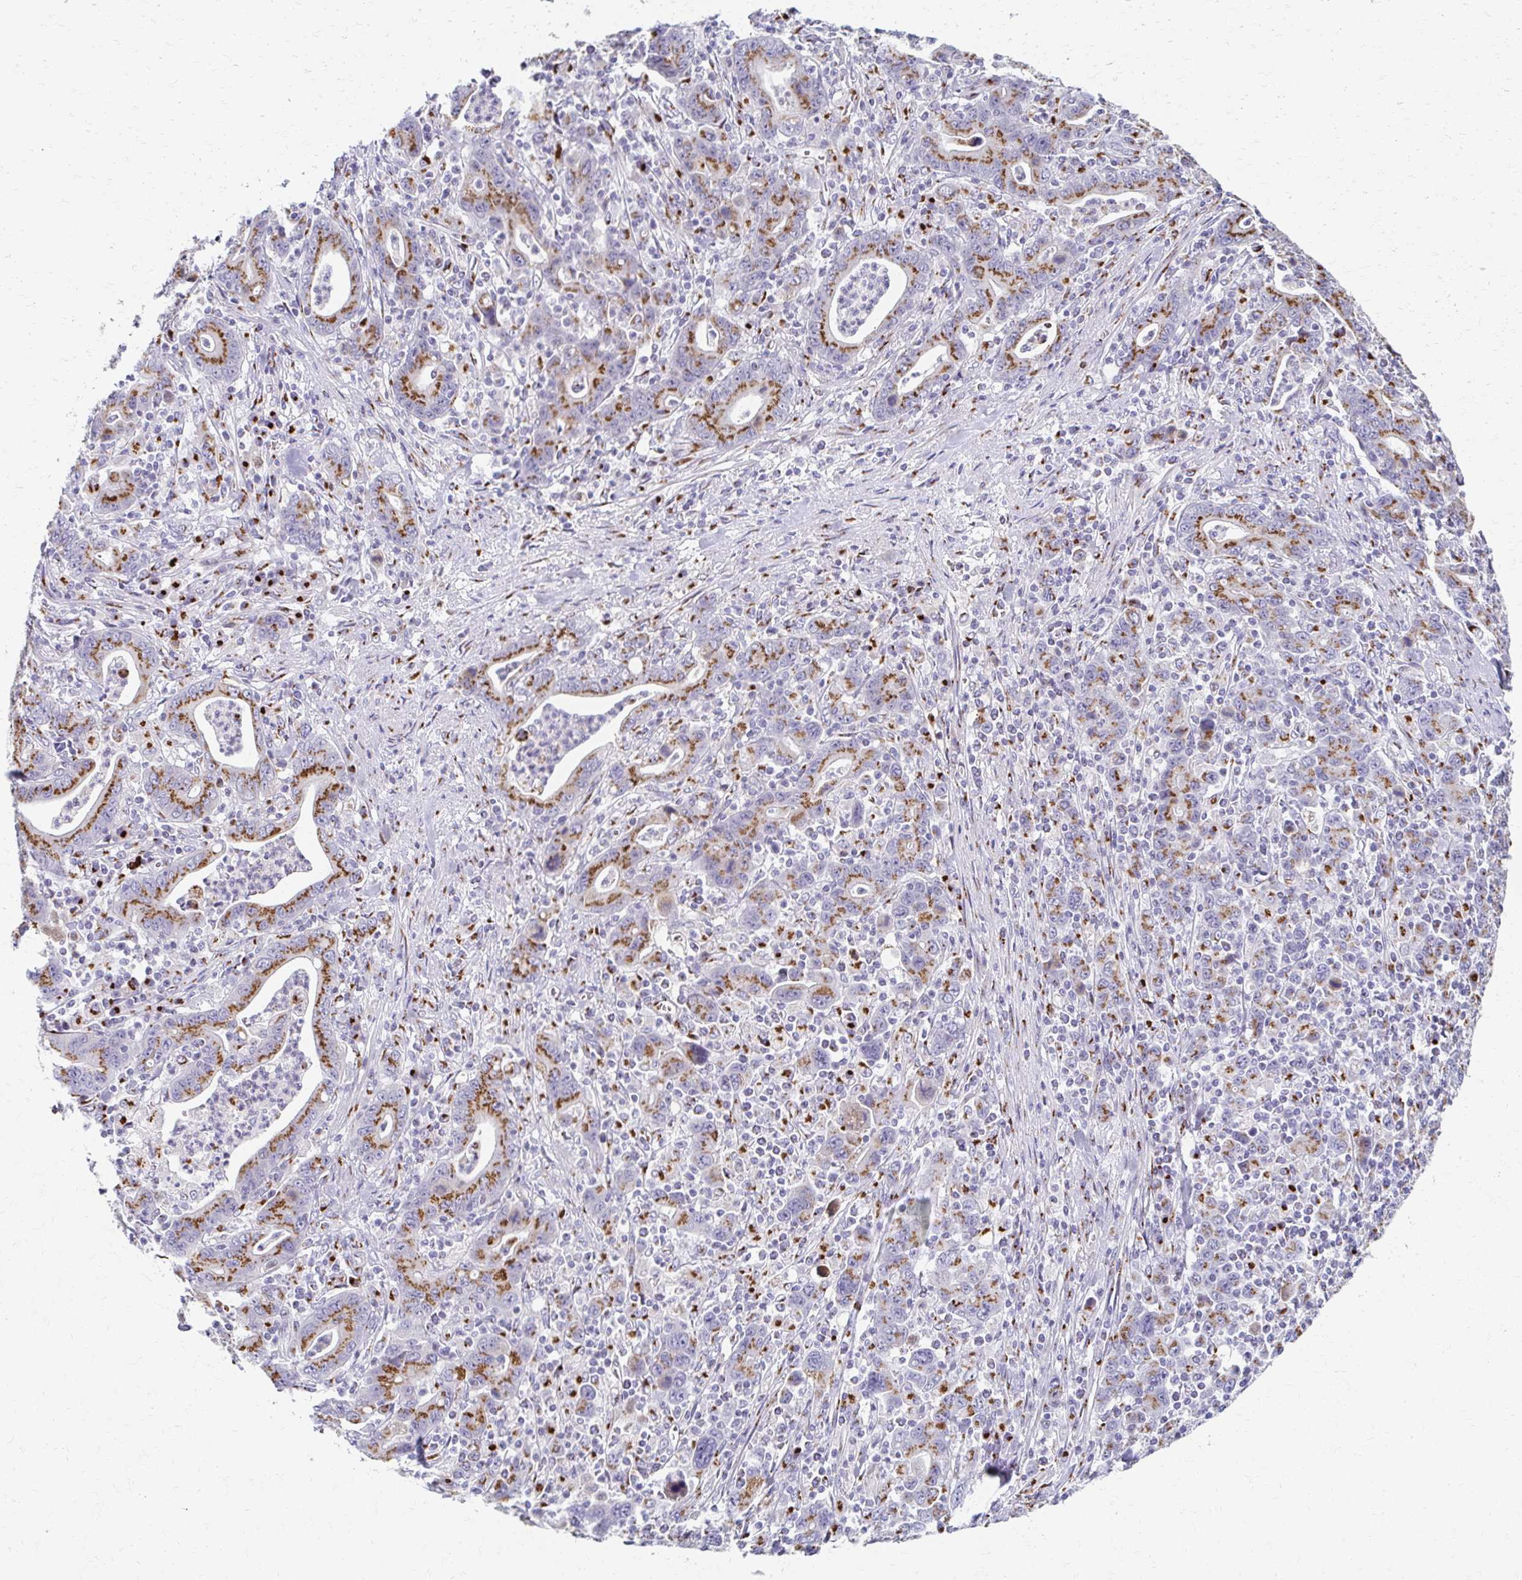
{"staining": {"intensity": "moderate", "quantity": ">75%", "location": "cytoplasmic/membranous"}, "tissue": "stomach cancer", "cell_type": "Tumor cells", "image_type": "cancer", "snomed": [{"axis": "morphology", "description": "Adenocarcinoma, NOS"}, {"axis": "topography", "description": "Stomach, upper"}], "caption": "Adenocarcinoma (stomach) tissue shows moderate cytoplasmic/membranous positivity in approximately >75% of tumor cells Nuclei are stained in blue.", "gene": "TM9SF1", "patient": {"sex": "male", "age": 69}}